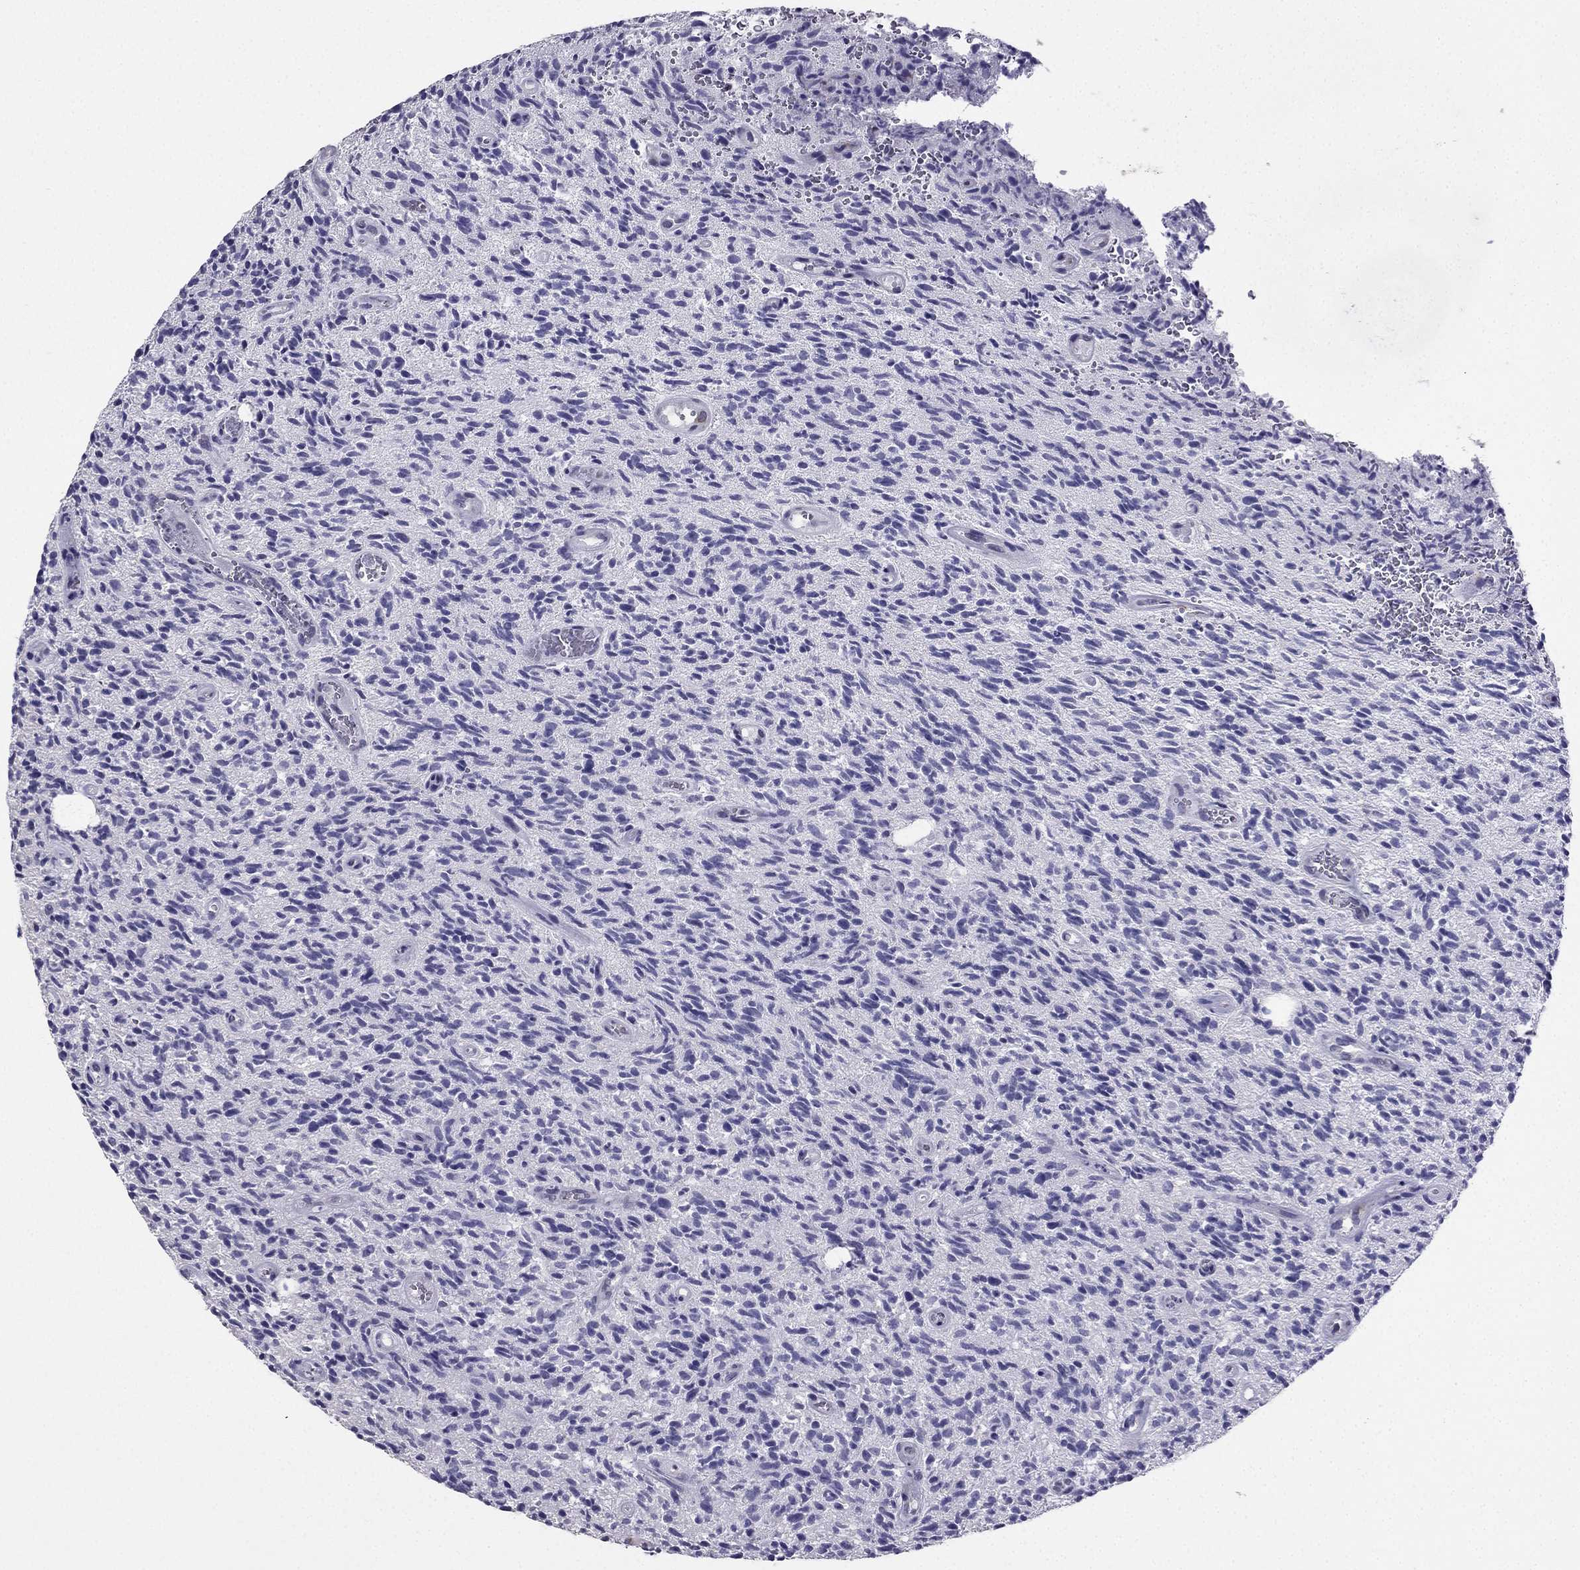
{"staining": {"intensity": "negative", "quantity": "none", "location": "none"}, "tissue": "glioma", "cell_type": "Tumor cells", "image_type": "cancer", "snomed": [{"axis": "morphology", "description": "Glioma, malignant, High grade"}, {"axis": "topography", "description": "Brain"}], "caption": "Malignant glioma (high-grade) stained for a protein using immunohistochemistry exhibits no staining tumor cells.", "gene": "ARID3A", "patient": {"sex": "male", "age": 64}}